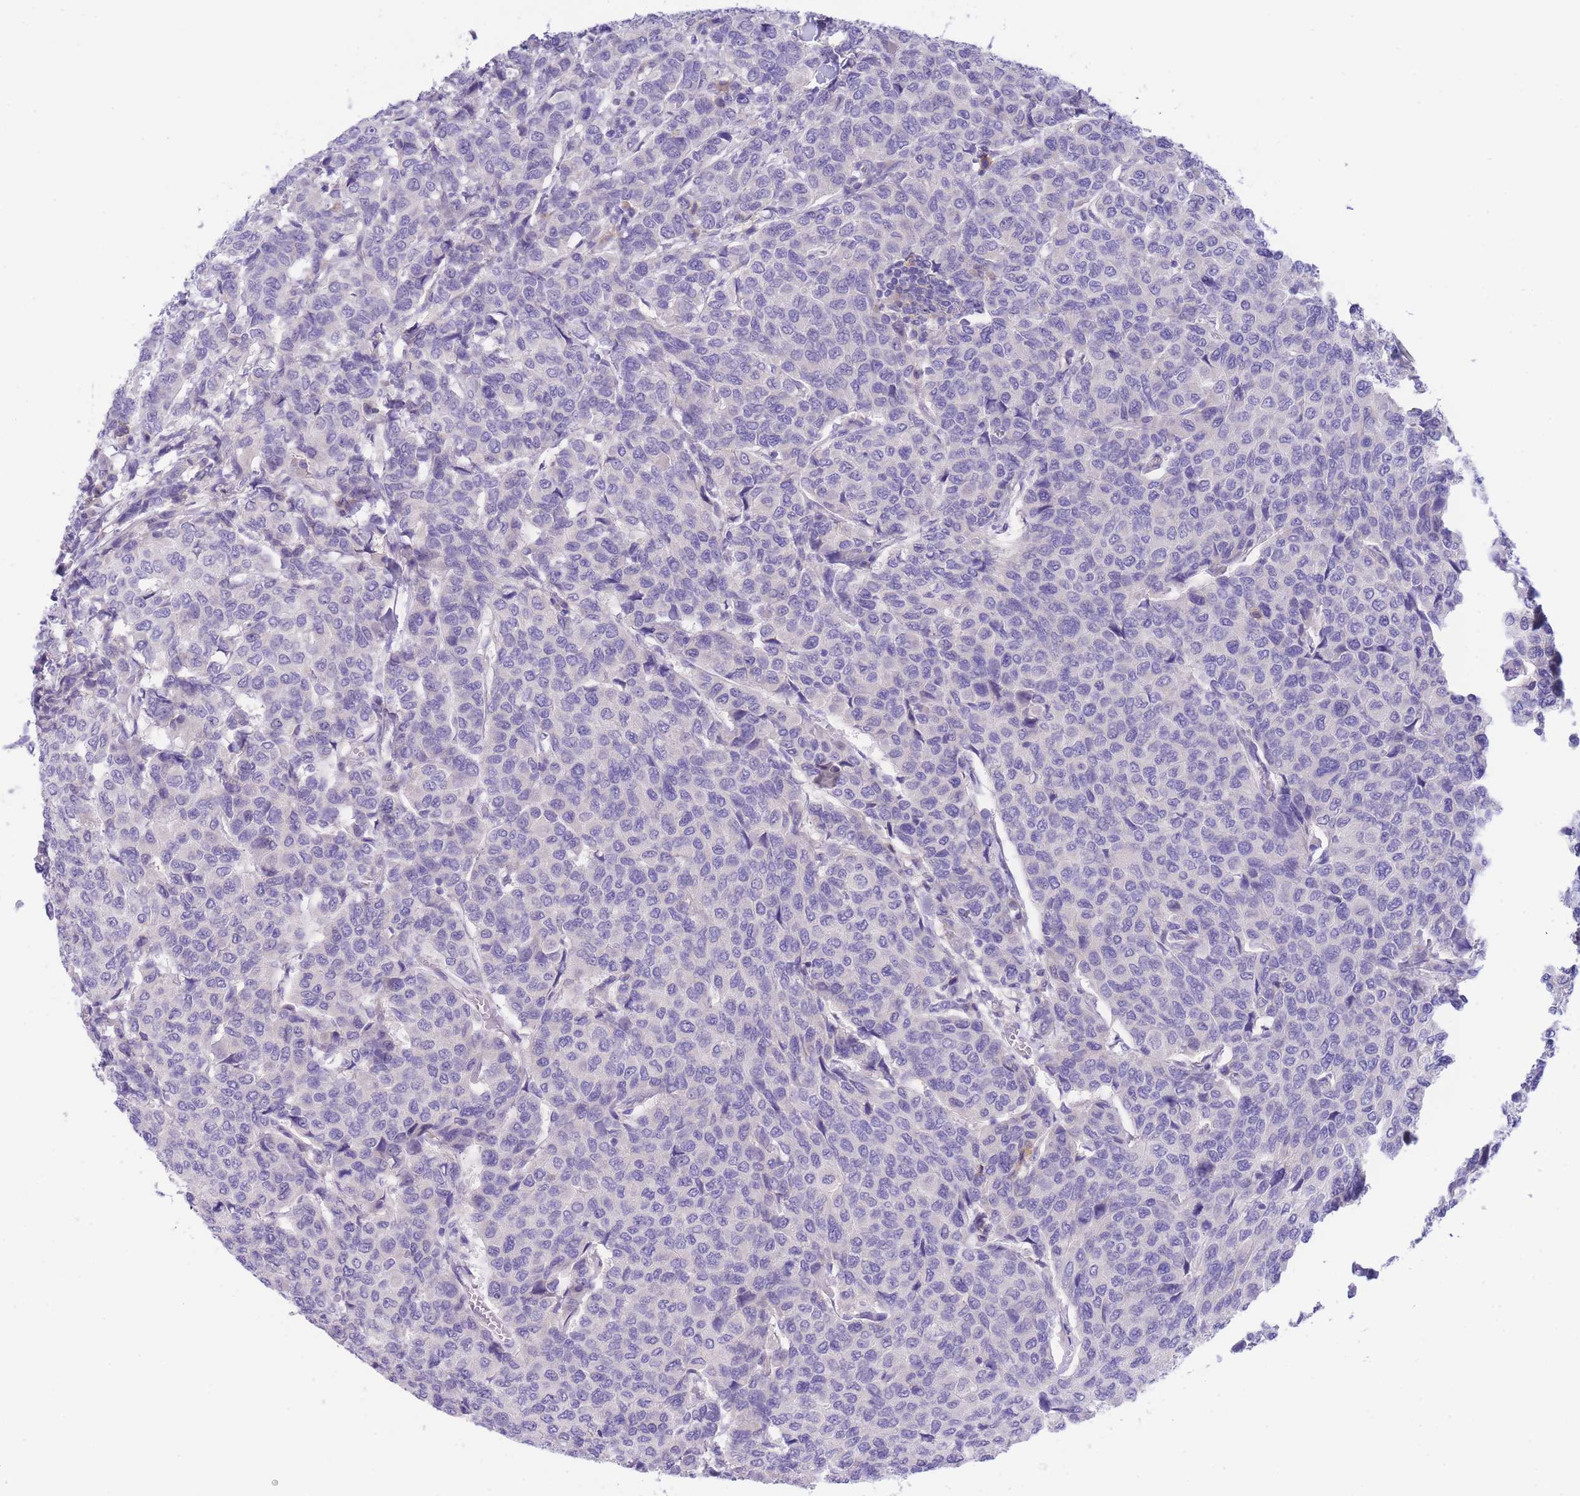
{"staining": {"intensity": "negative", "quantity": "none", "location": "none"}, "tissue": "breast cancer", "cell_type": "Tumor cells", "image_type": "cancer", "snomed": [{"axis": "morphology", "description": "Duct carcinoma"}, {"axis": "topography", "description": "Breast"}], "caption": "This is a photomicrograph of IHC staining of breast cancer, which shows no expression in tumor cells.", "gene": "PCDHB3", "patient": {"sex": "female", "age": 55}}